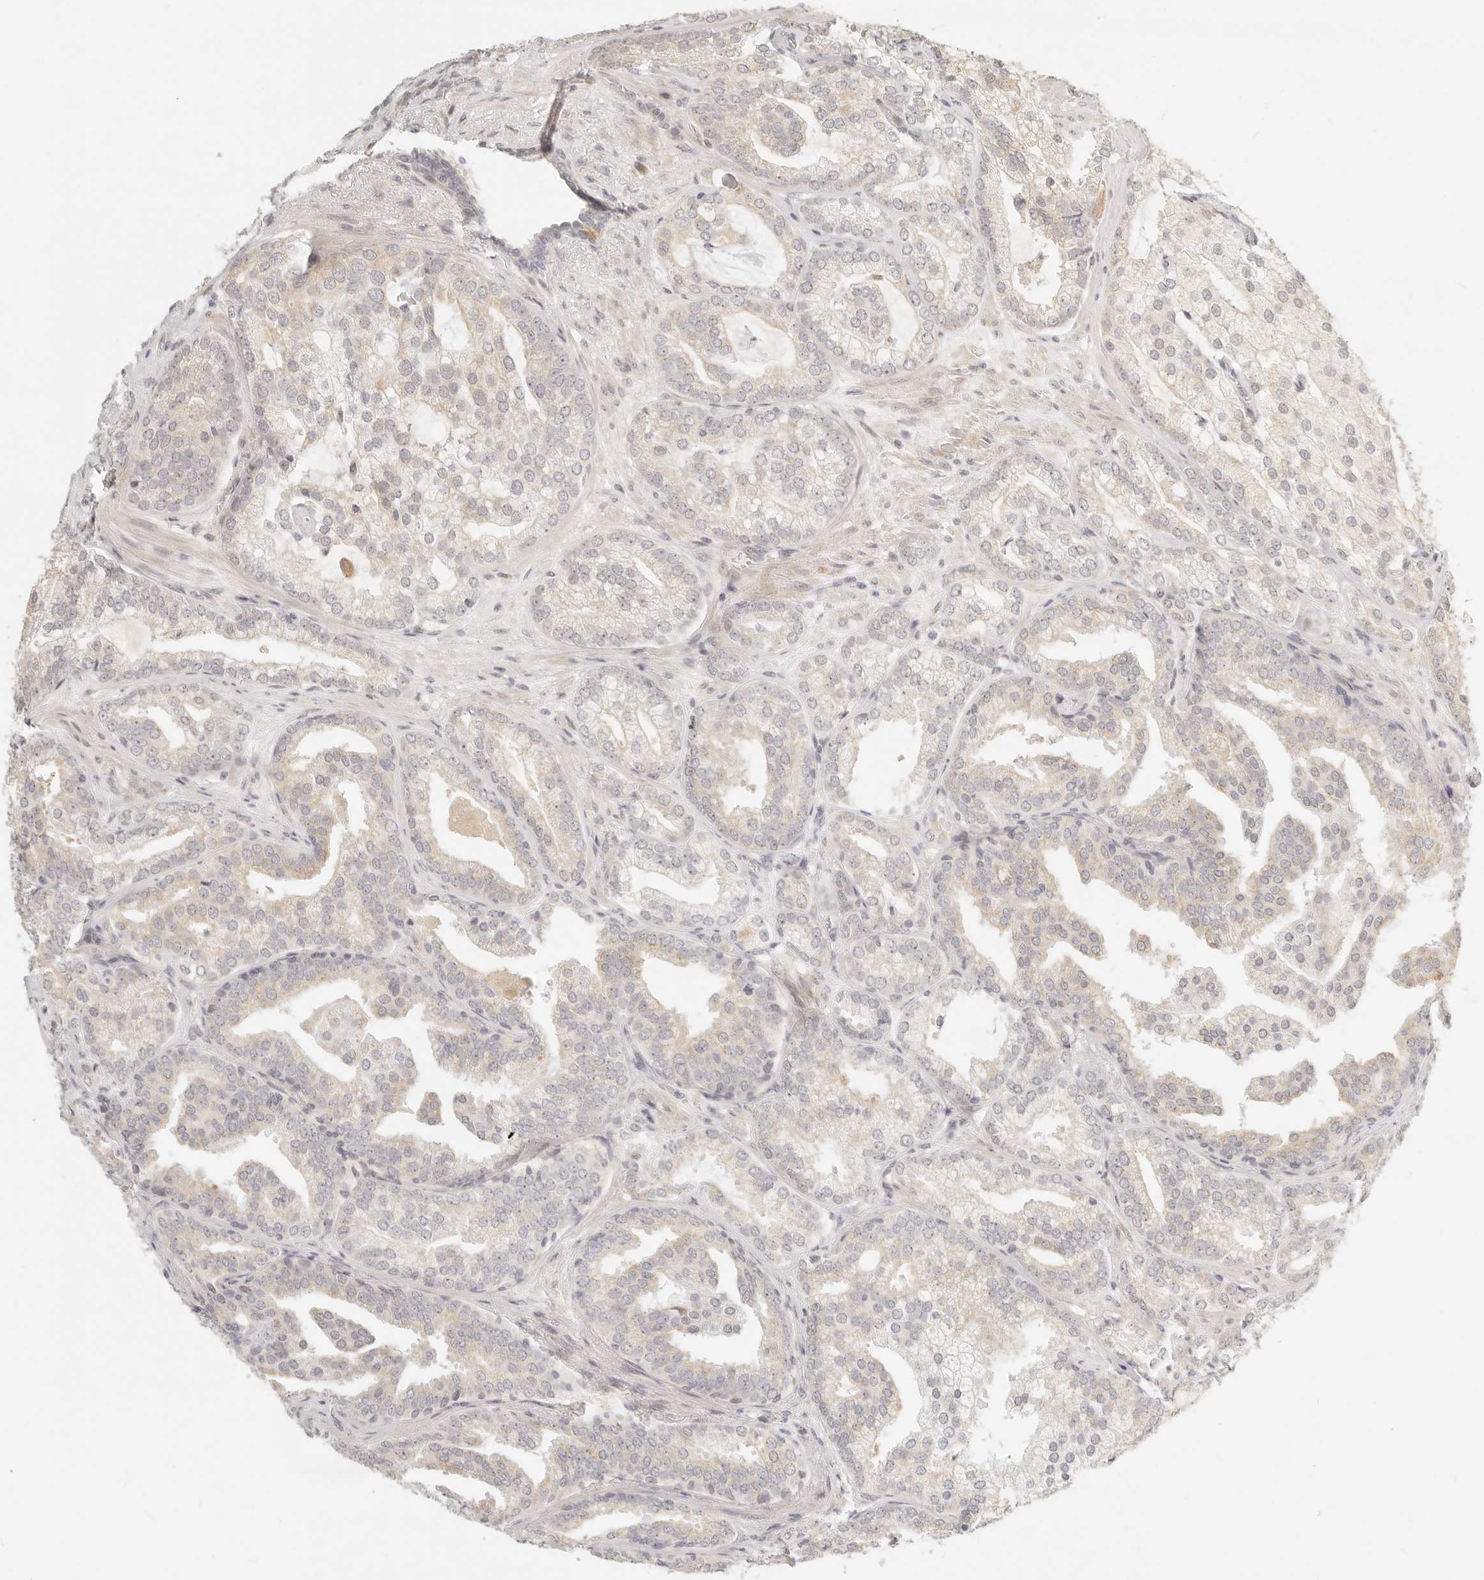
{"staining": {"intensity": "negative", "quantity": "none", "location": "none"}, "tissue": "prostate cancer", "cell_type": "Tumor cells", "image_type": "cancer", "snomed": [{"axis": "morphology", "description": "Normal morphology"}, {"axis": "morphology", "description": "Adenocarcinoma, Low grade"}, {"axis": "topography", "description": "Prostate"}], "caption": "Image shows no significant protein expression in tumor cells of prostate cancer (adenocarcinoma (low-grade)).", "gene": "FAM20B", "patient": {"sex": "male", "age": 72}}